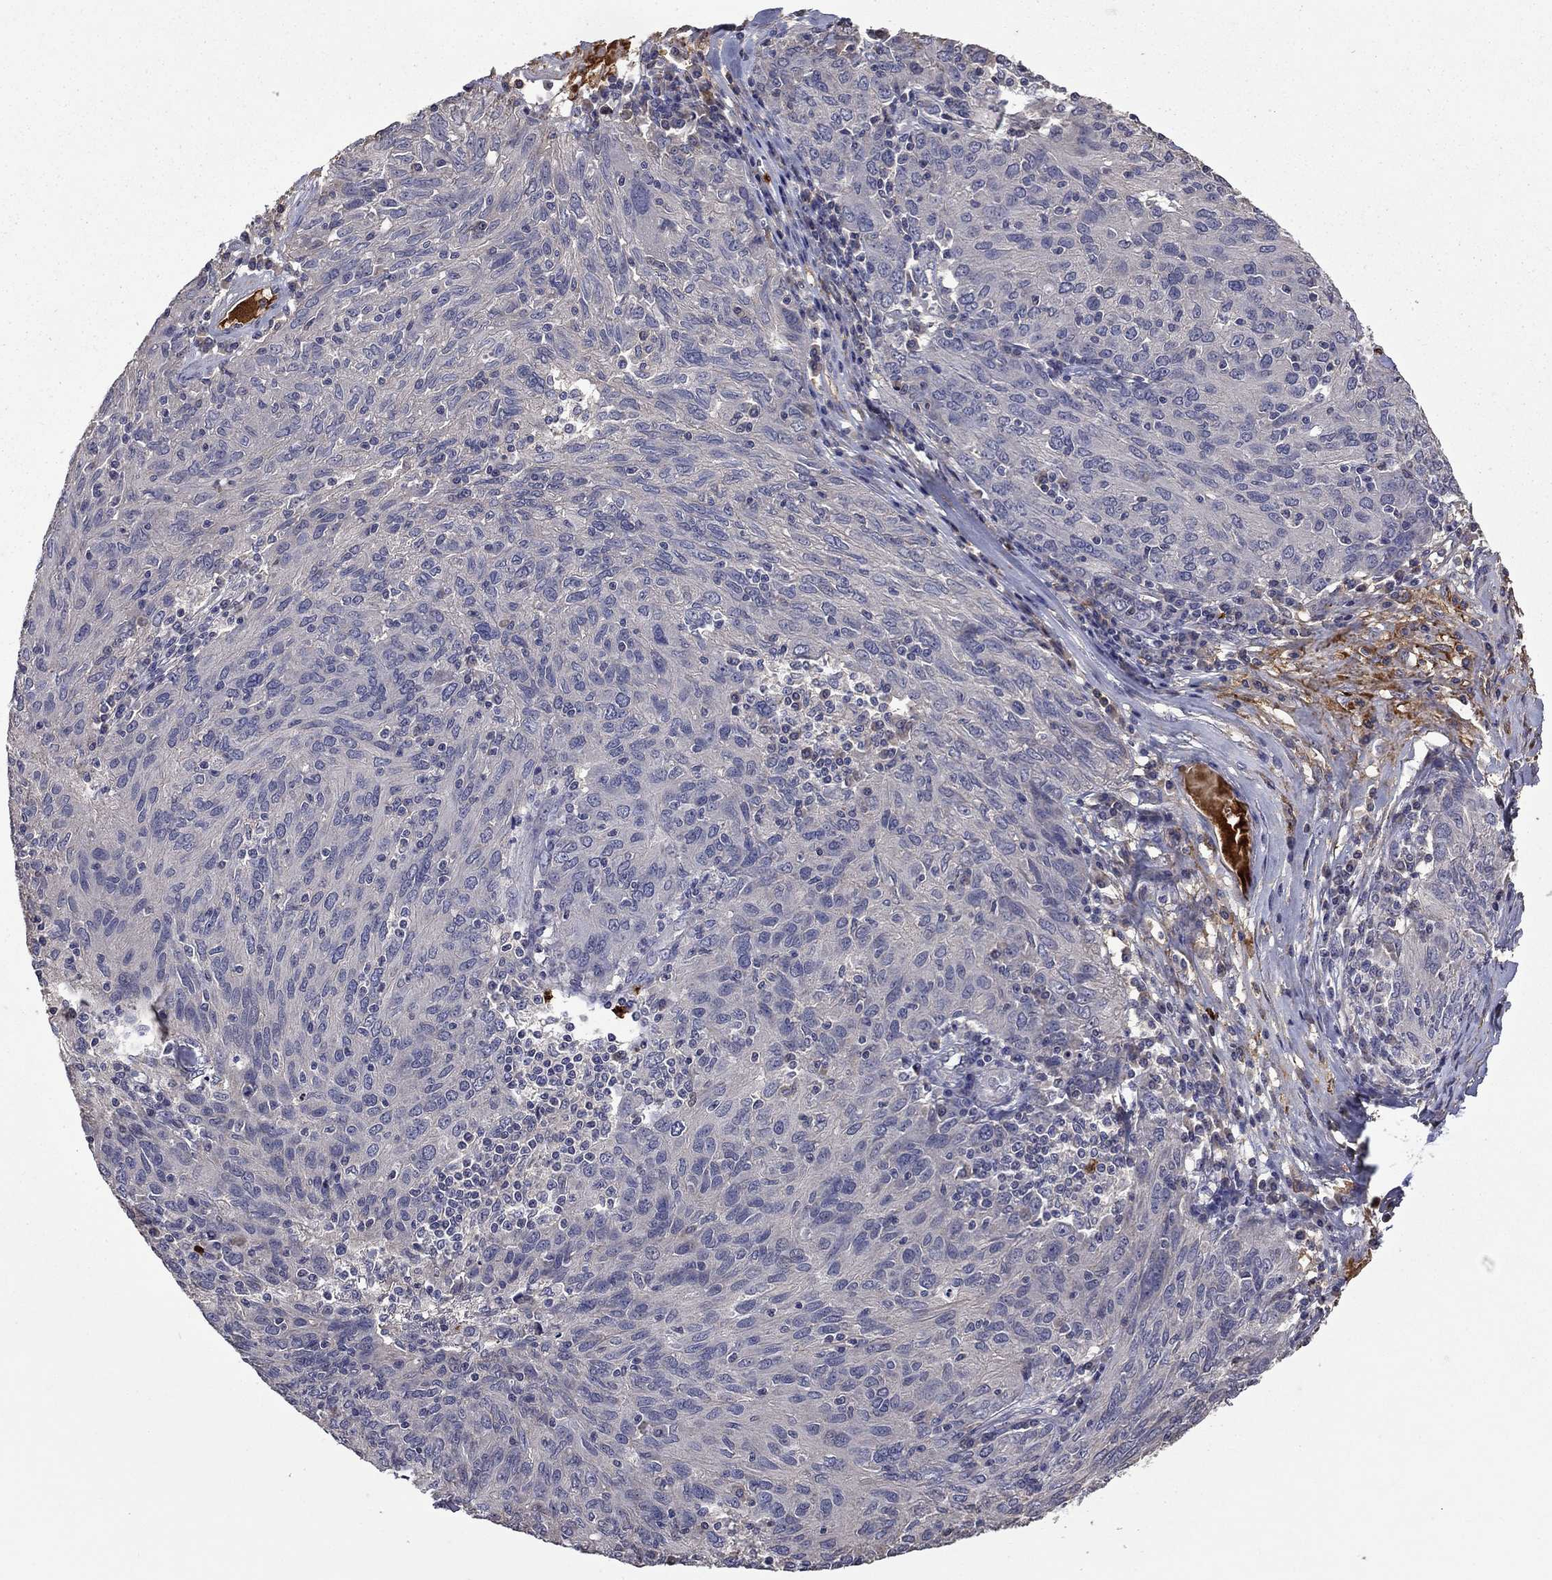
{"staining": {"intensity": "negative", "quantity": "none", "location": "none"}, "tissue": "ovarian cancer", "cell_type": "Tumor cells", "image_type": "cancer", "snomed": [{"axis": "morphology", "description": "Carcinoma, endometroid"}, {"axis": "topography", "description": "Ovary"}], "caption": "High magnification brightfield microscopy of ovarian endometroid carcinoma stained with DAB (3,3'-diaminobenzidine) (brown) and counterstained with hematoxylin (blue): tumor cells show no significant positivity.", "gene": "SATB1", "patient": {"sex": "female", "age": 50}}